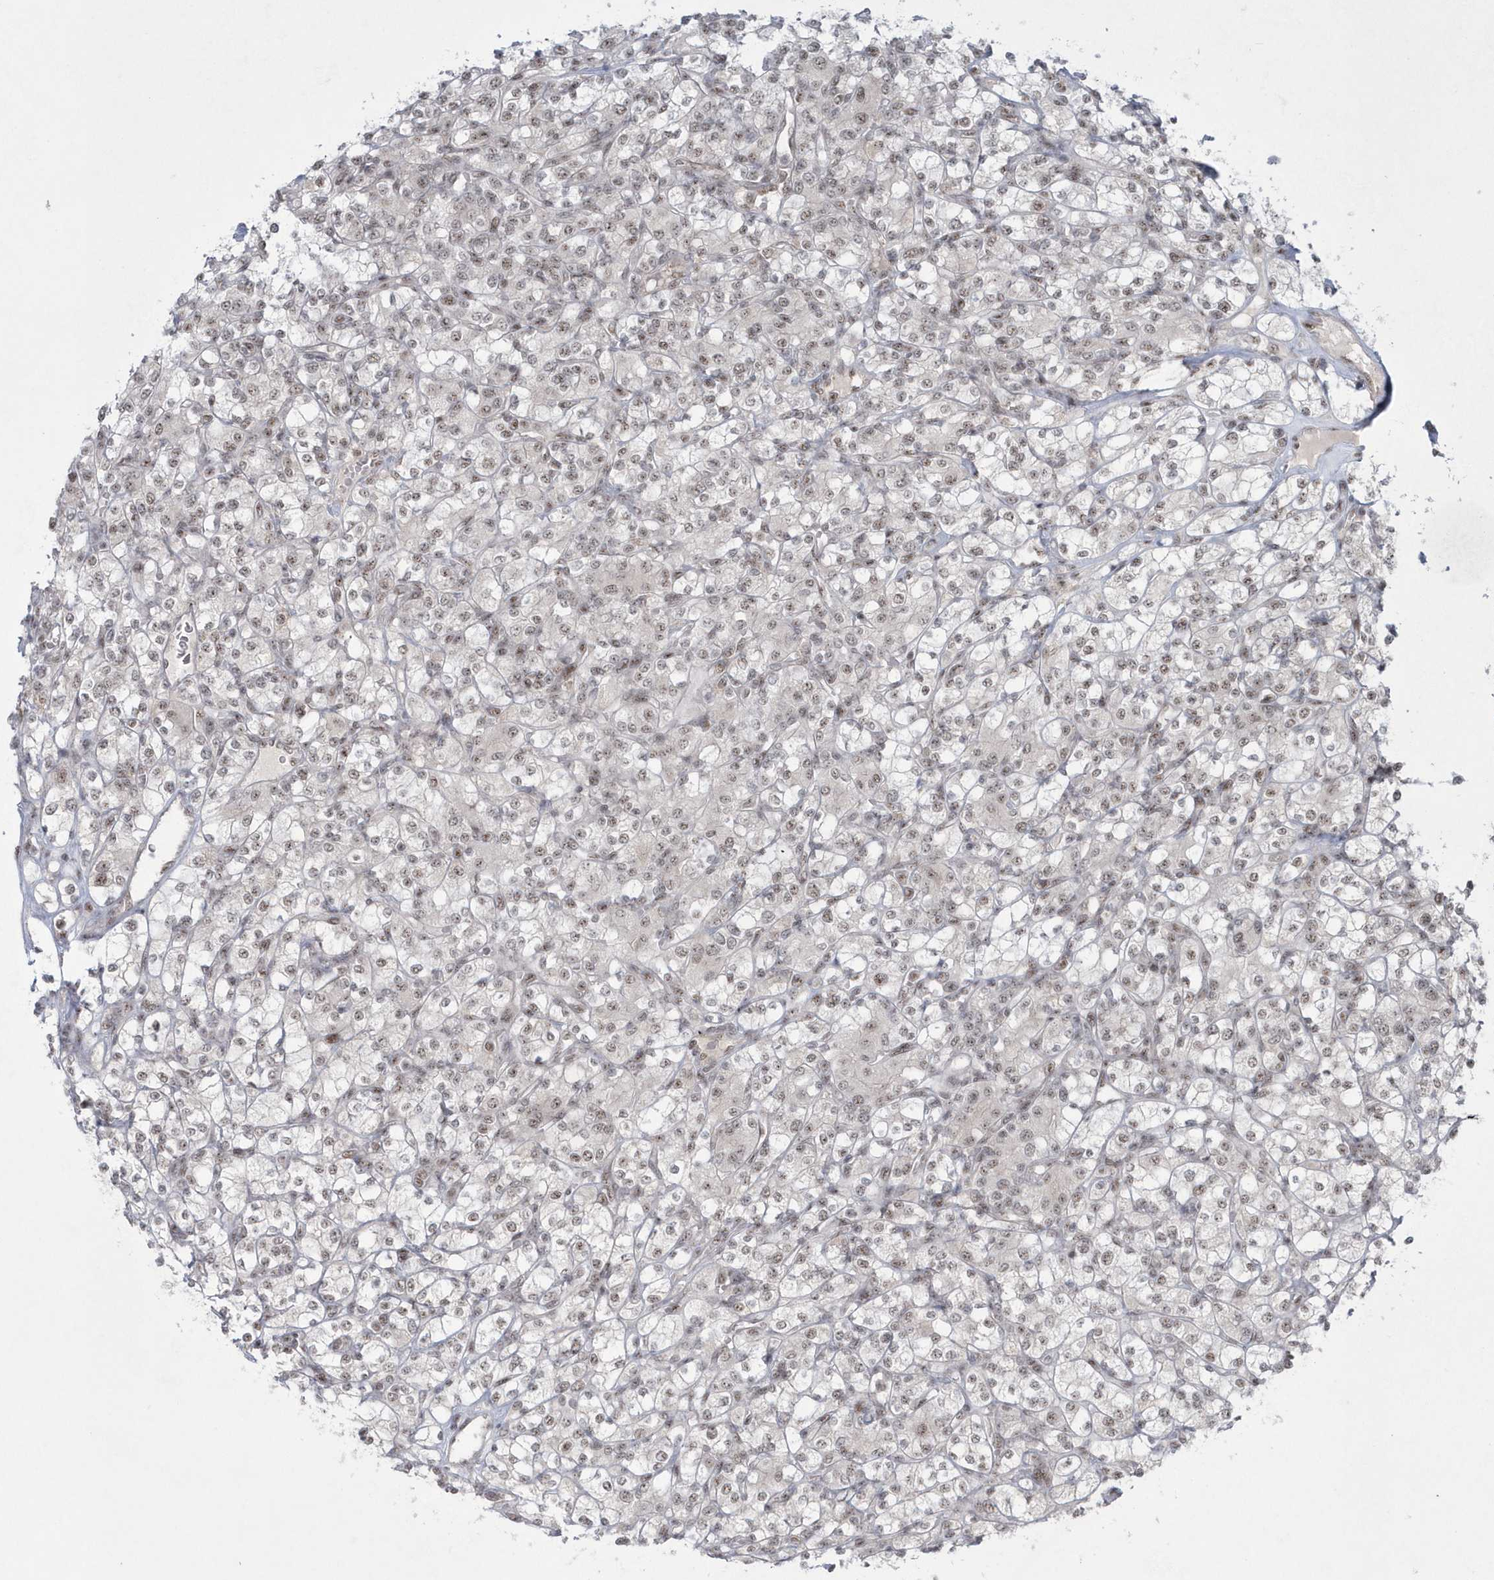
{"staining": {"intensity": "weak", "quantity": ">75%", "location": "nuclear"}, "tissue": "renal cancer", "cell_type": "Tumor cells", "image_type": "cancer", "snomed": [{"axis": "morphology", "description": "Adenocarcinoma, NOS"}, {"axis": "topography", "description": "Kidney"}], "caption": "This photomicrograph reveals immunohistochemistry staining of human renal cancer (adenocarcinoma), with low weak nuclear positivity in approximately >75% of tumor cells.", "gene": "KDM6B", "patient": {"sex": "male", "age": 77}}